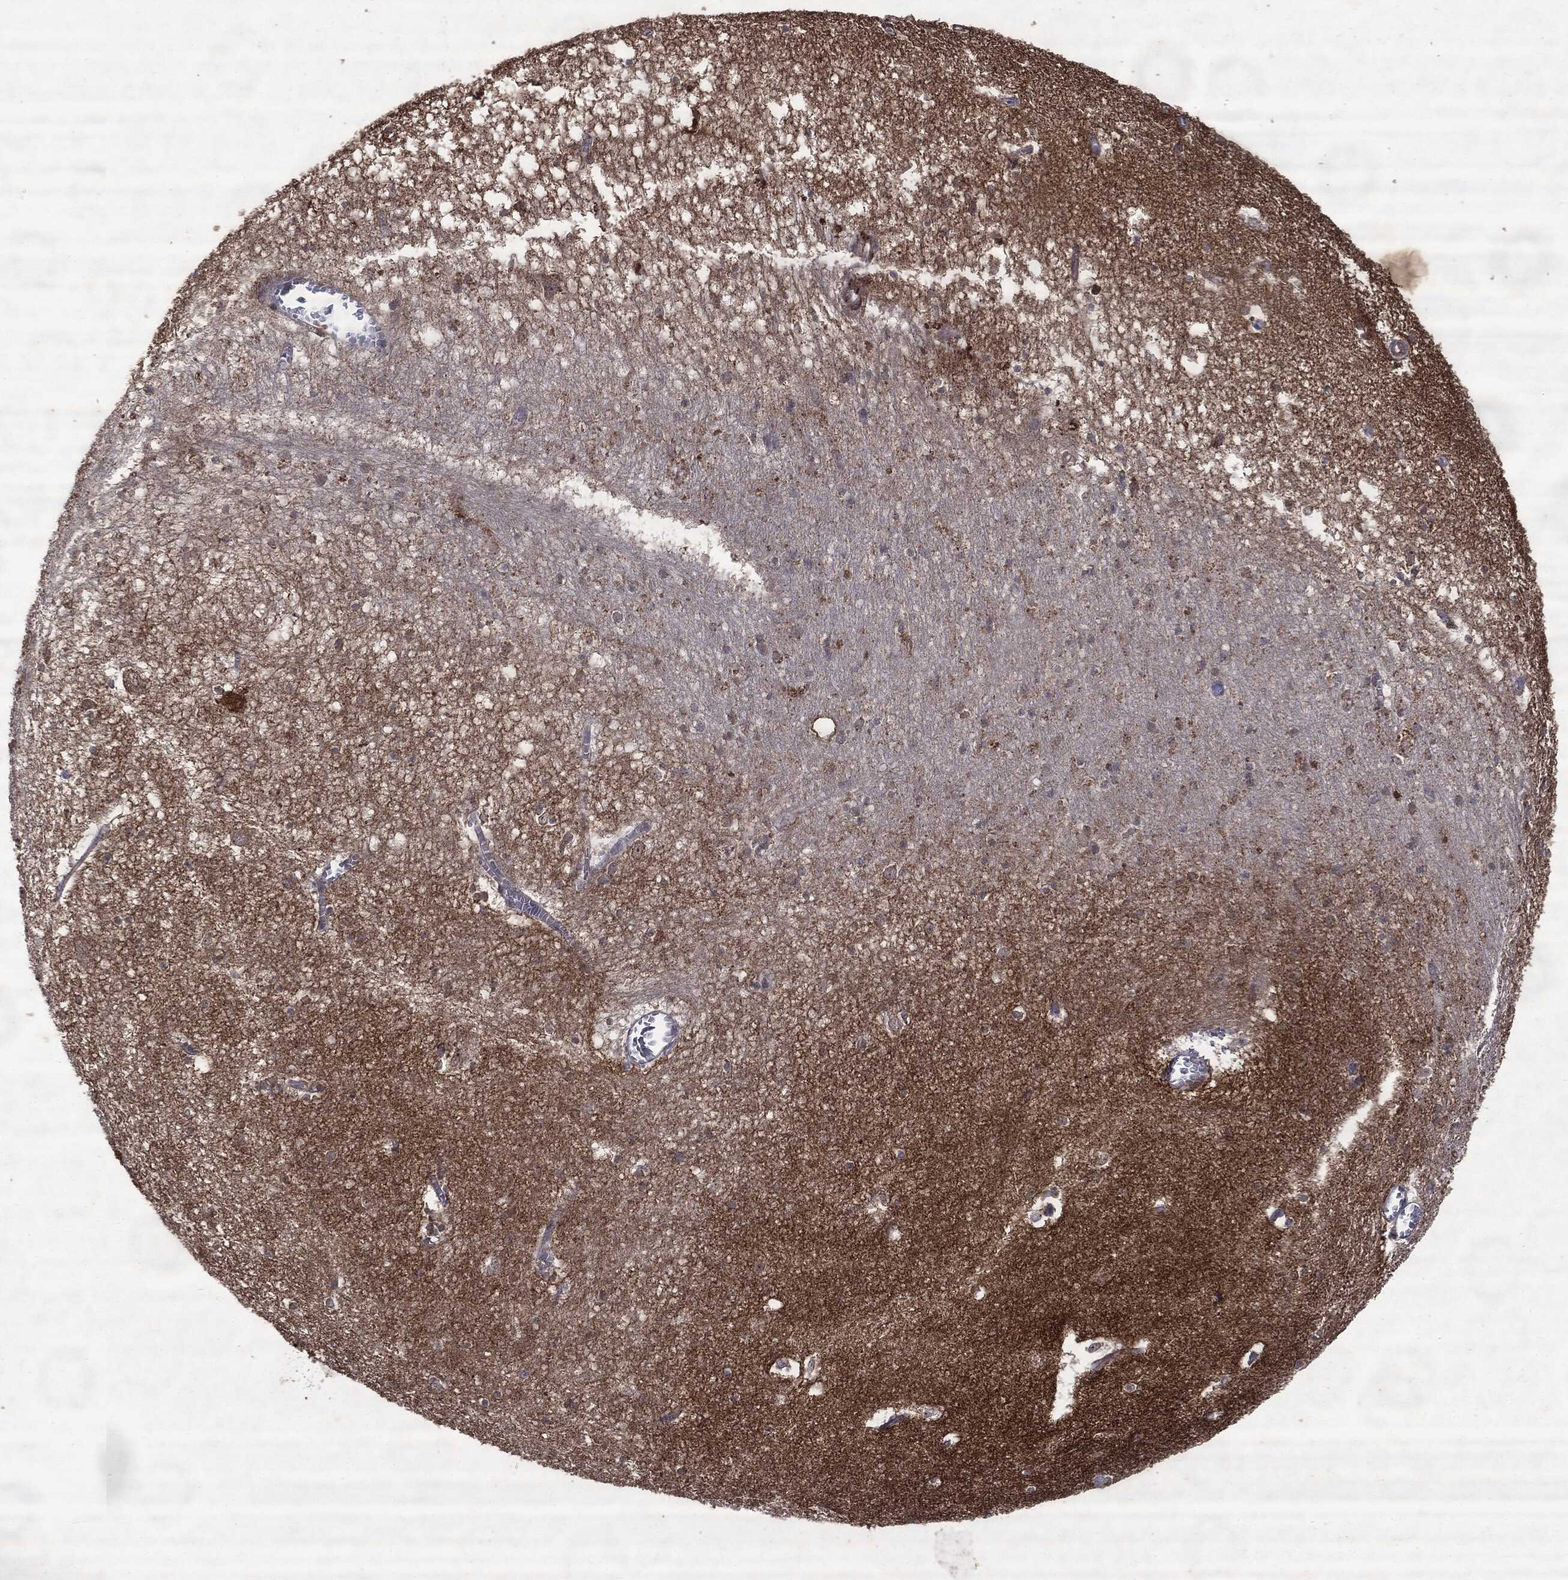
{"staining": {"intensity": "negative", "quantity": "none", "location": "none"}, "tissue": "hippocampus", "cell_type": "Glial cells", "image_type": "normal", "snomed": [{"axis": "morphology", "description": "Normal tissue, NOS"}, {"axis": "topography", "description": "Hippocampus"}], "caption": "This is a photomicrograph of immunohistochemistry staining of benign hippocampus, which shows no expression in glial cells.", "gene": "PTEN", "patient": {"sex": "female", "age": 64}}